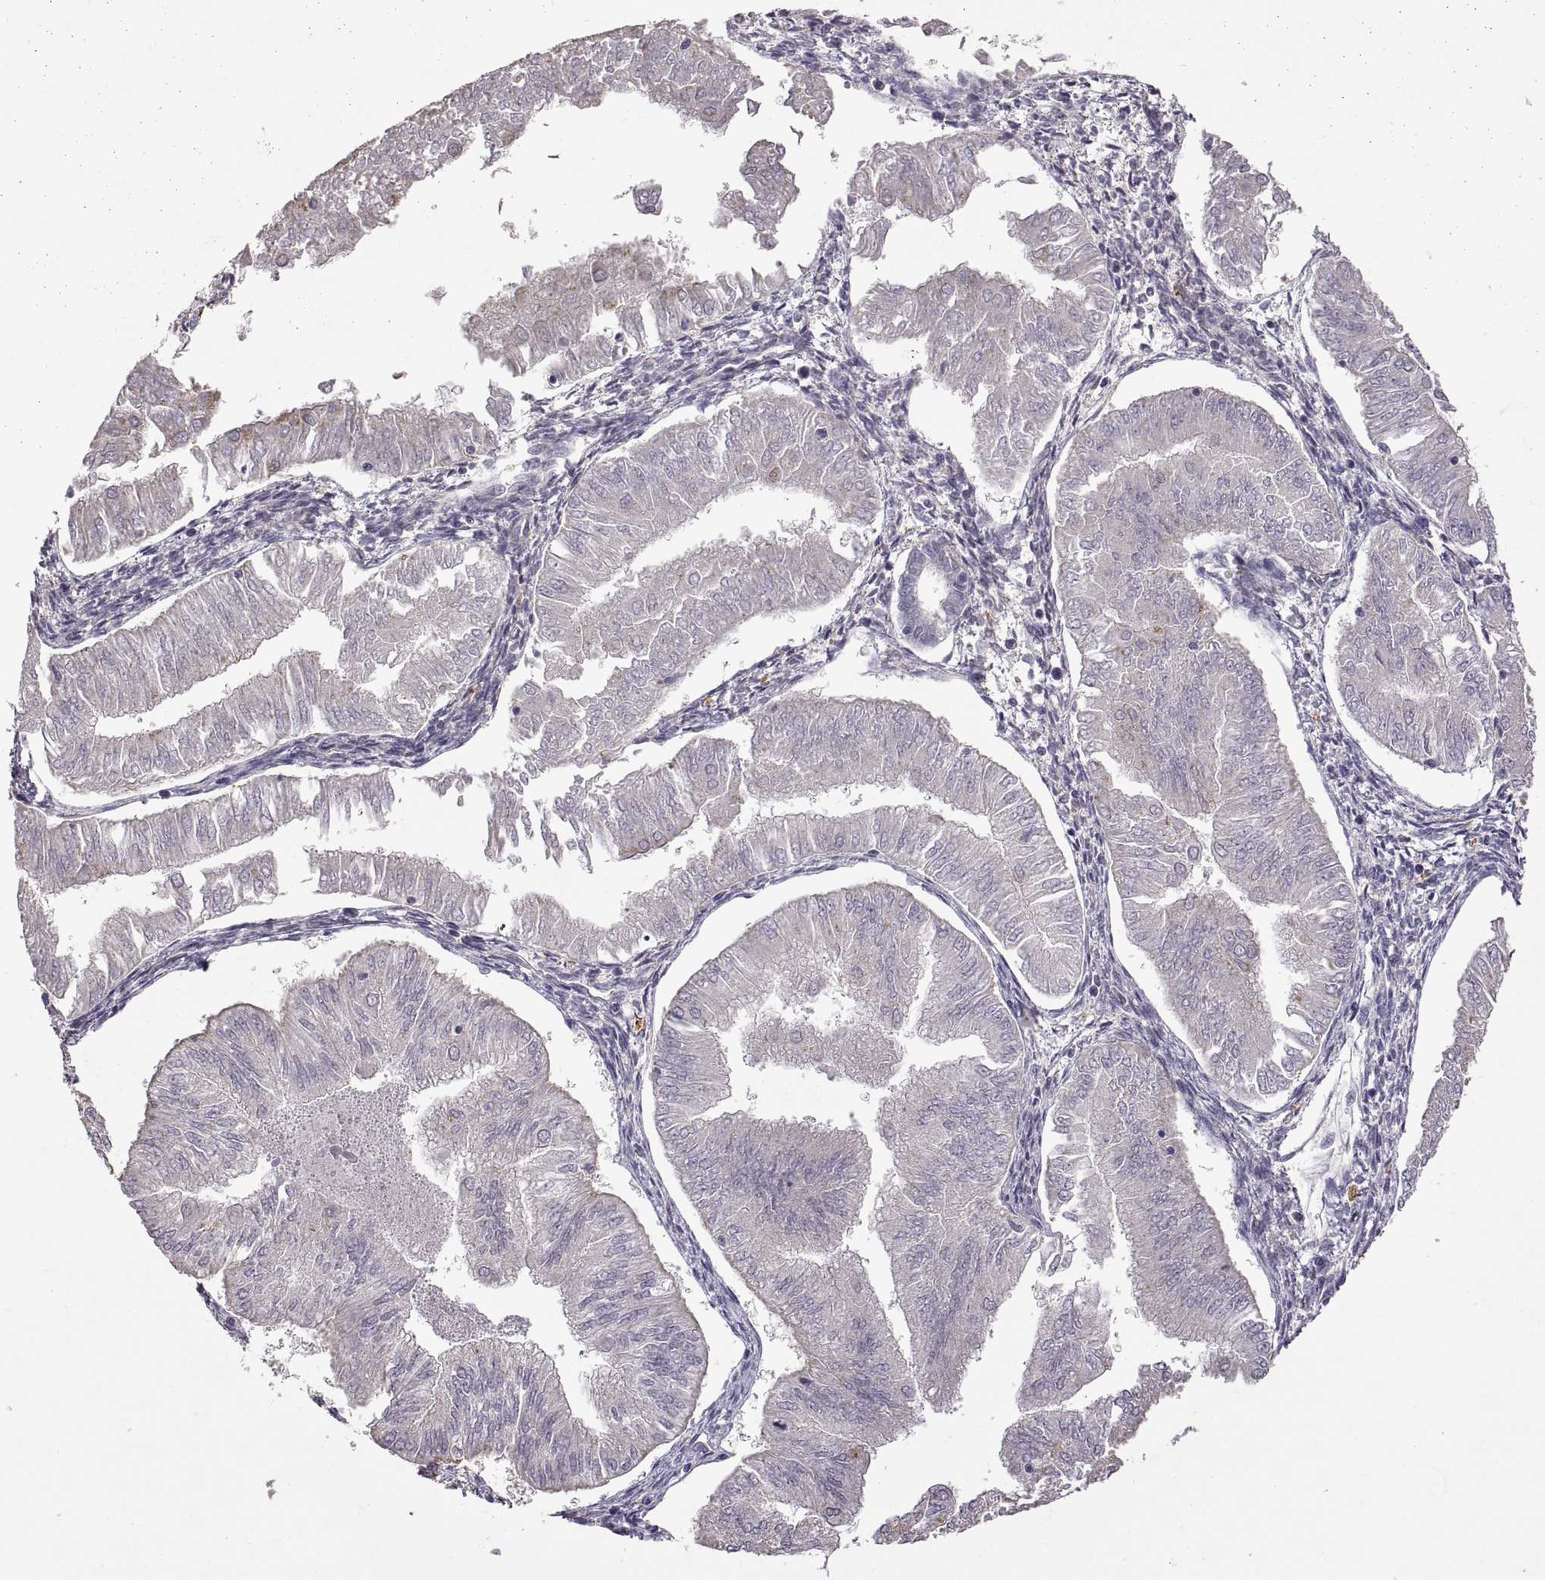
{"staining": {"intensity": "negative", "quantity": "none", "location": "none"}, "tissue": "endometrial cancer", "cell_type": "Tumor cells", "image_type": "cancer", "snomed": [{"axis": "morphology", "description": "Adenocarcinoma, NOS"}, {"axis": "topography", "description": "Endometrium"}], "caption": "High magnification brightfield microscopy of endometrial adenocarcinoma stained with DAB (3,3'-diaminobenzidine) (brown) and counterstained with hematoxylin (blue): tumor cells show no significant staining. (DAB immunohistochemistry (IHC), high magnification).", "gene": "DEFB136", "patient": {"sex": "female", "age": 53}}